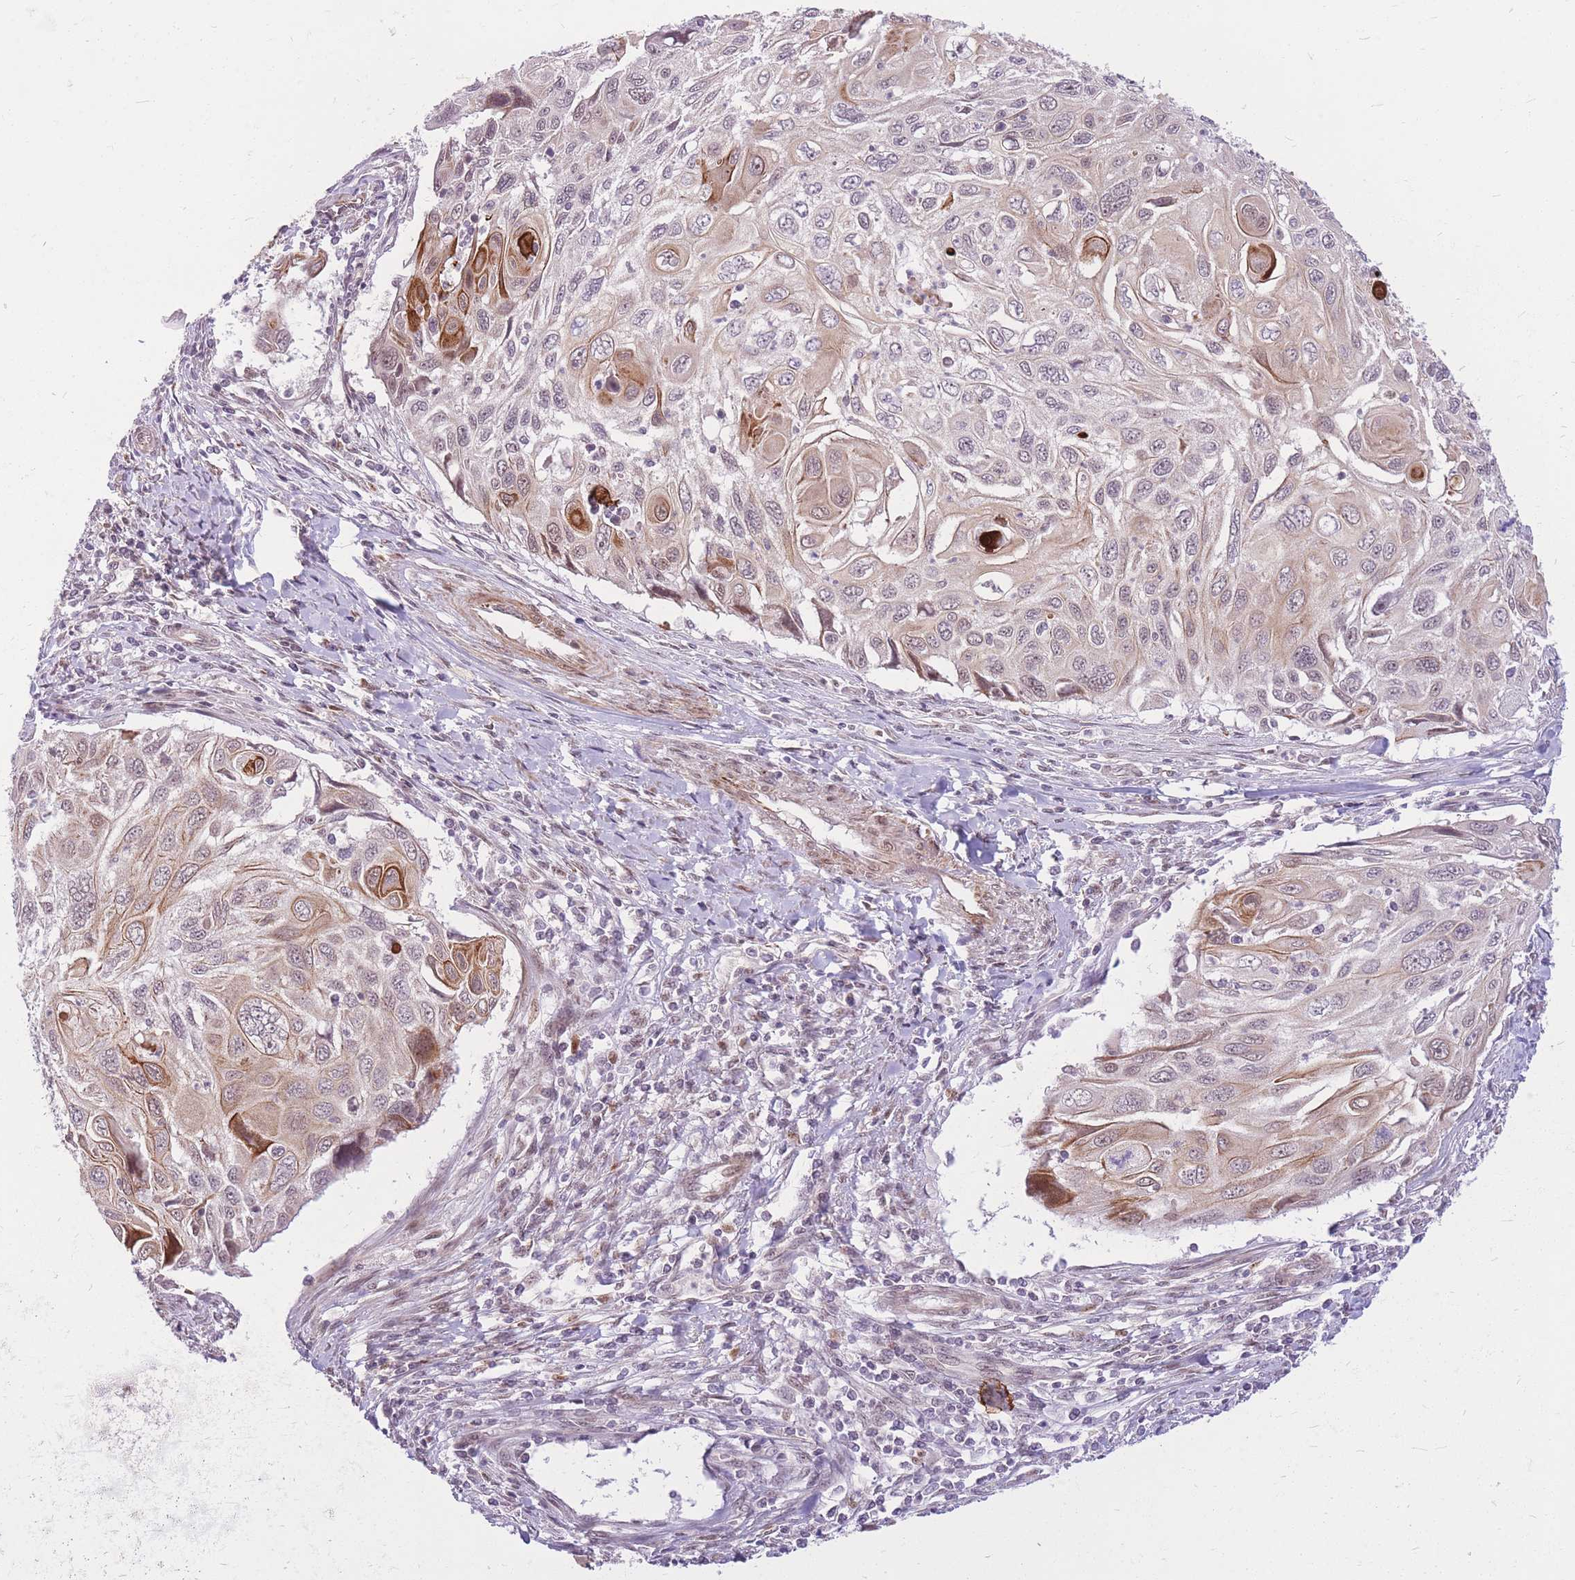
{"staining": {"intensity": "strong", "quantity": "<25%", "location": "cytoplasmic/membranous"}, "tissue": "cervical cancer", "cell_type": "Tumor cells", "image_type": "cancer", "snomed": [{"axis": "morphology", "description": "Squamous cell carcinoma, NOS"}, {"axis": "topography", "description": "Cervix"}], "caption": "An immunohistochemistry micrograph of neoplastic tissue is shown. Protein staining in brown labels strong cytoplasmic/membranous positivity in squamous cell carcinoma (cervical) within tumor cells. (brown staining indicates protein expression, while blue staining denotes nuclei).", "gene": "ERCC2", "patient": {"sex": "female", "age": 70}}